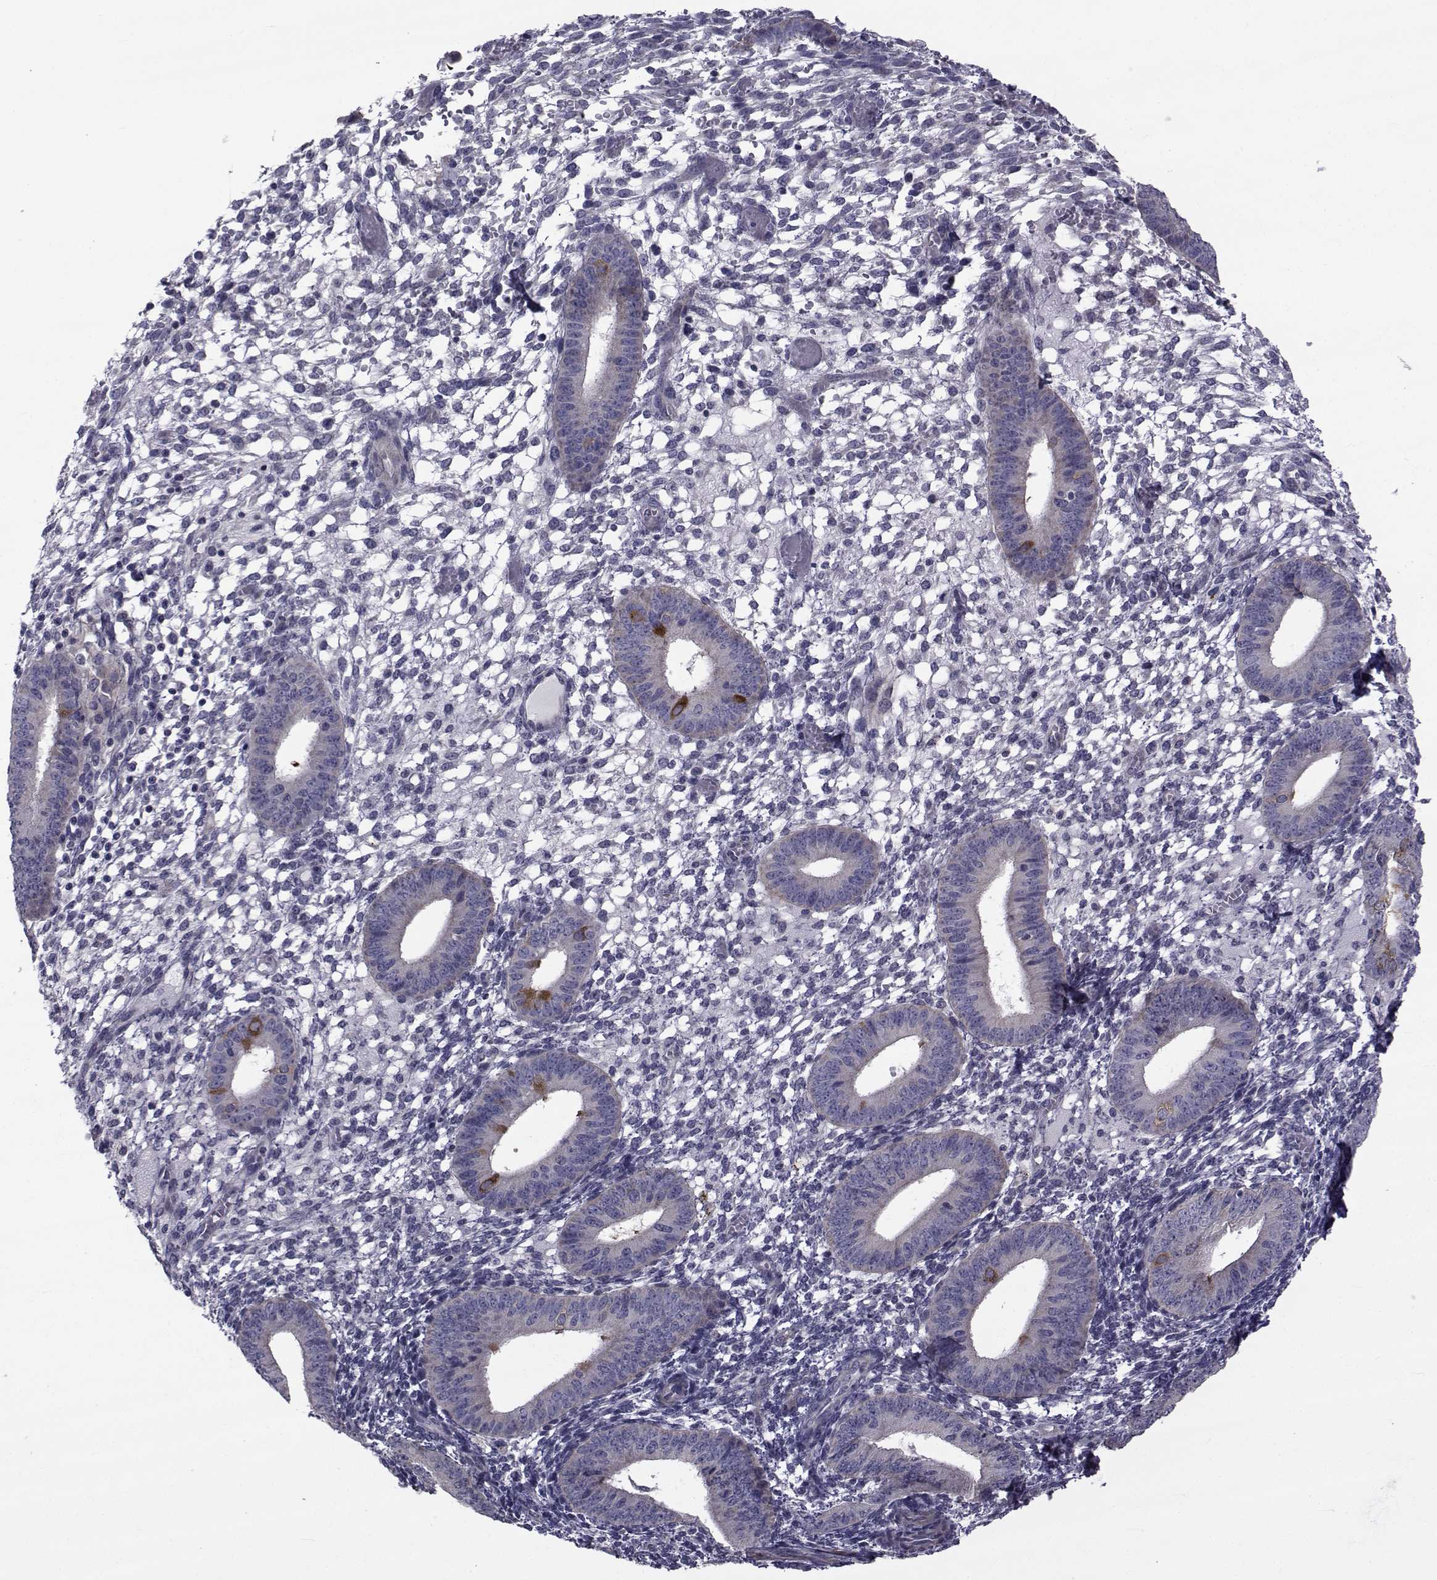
{"staining": {"intensity": "negative", "quantity": "none", "location": "none"}, "tissue": "endometrium", "cell_type": "Cells in endometrial stroma", "image_type": "normal", "snomed": [{"axis": "morphology", "description": "Normal tissue, NOS"}, {"axis": "topography", "description": "Endometrium"}], "caption": "This is a photomicrograph of immunohistochemistry staining of unremarkable endometrium, which shows no staining in cells in endometrial stroma.", "gene": "CFAP74", "patient": {"sex": "female", "age": 39}}